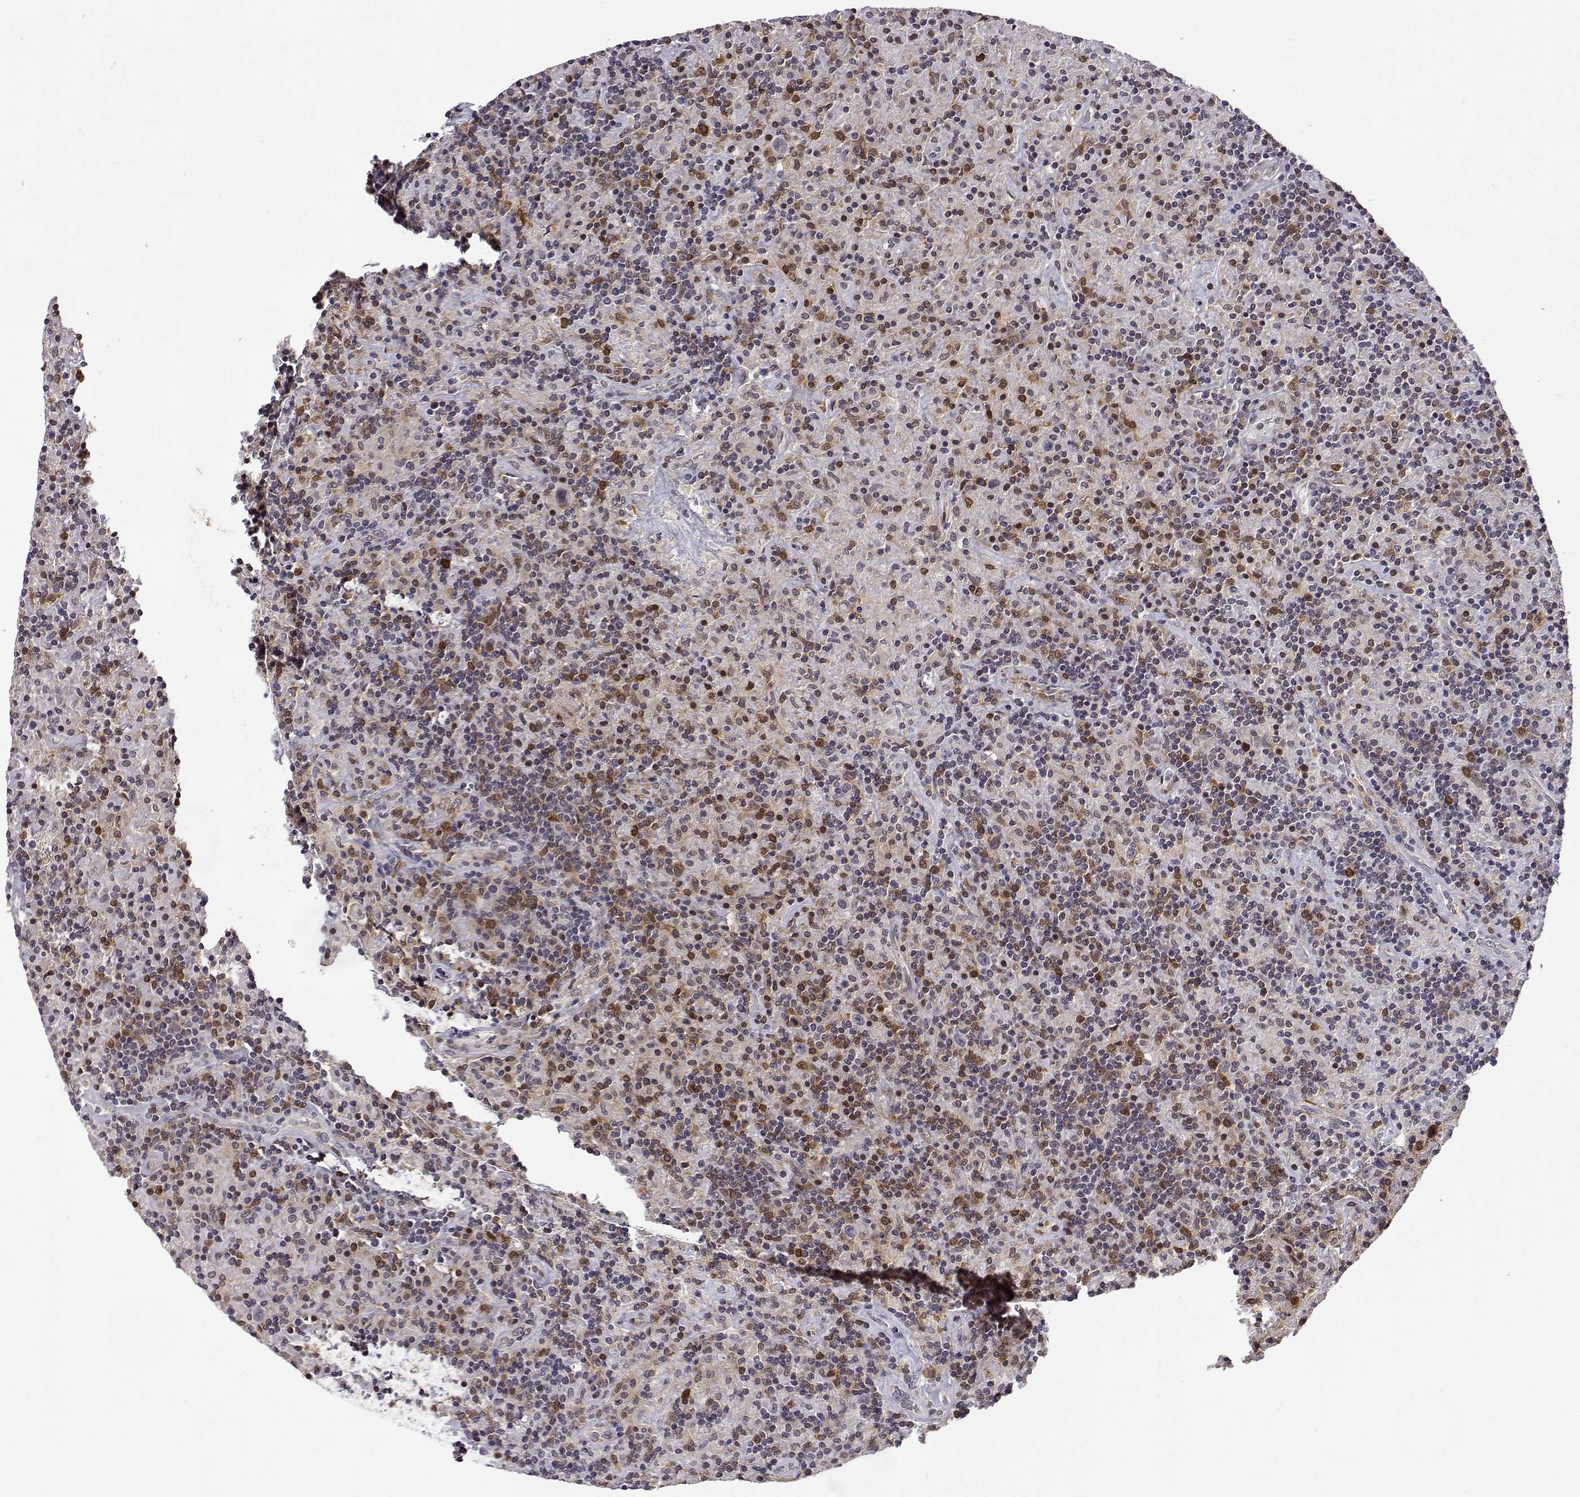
{"staining": {"intensity": "negative", "quantity": "none", "location": "none"}, "tissue": "lymphoma", "cell_type": "Tumor cells", "image_type": "cancer", "snomed": [{"axis": "morphology", "description": "Hodgkin's disease, NOS"}, {"axis": "topography", "description": "Lymph node"}], "caption": "A high-resolution image shows immunohistochemistry (IHC) staining of Hodgkin's disease, which shows no significant staining in tumor cells.", "gene": "PHGDH", "patient": {"sex": "male", "age": 70}}